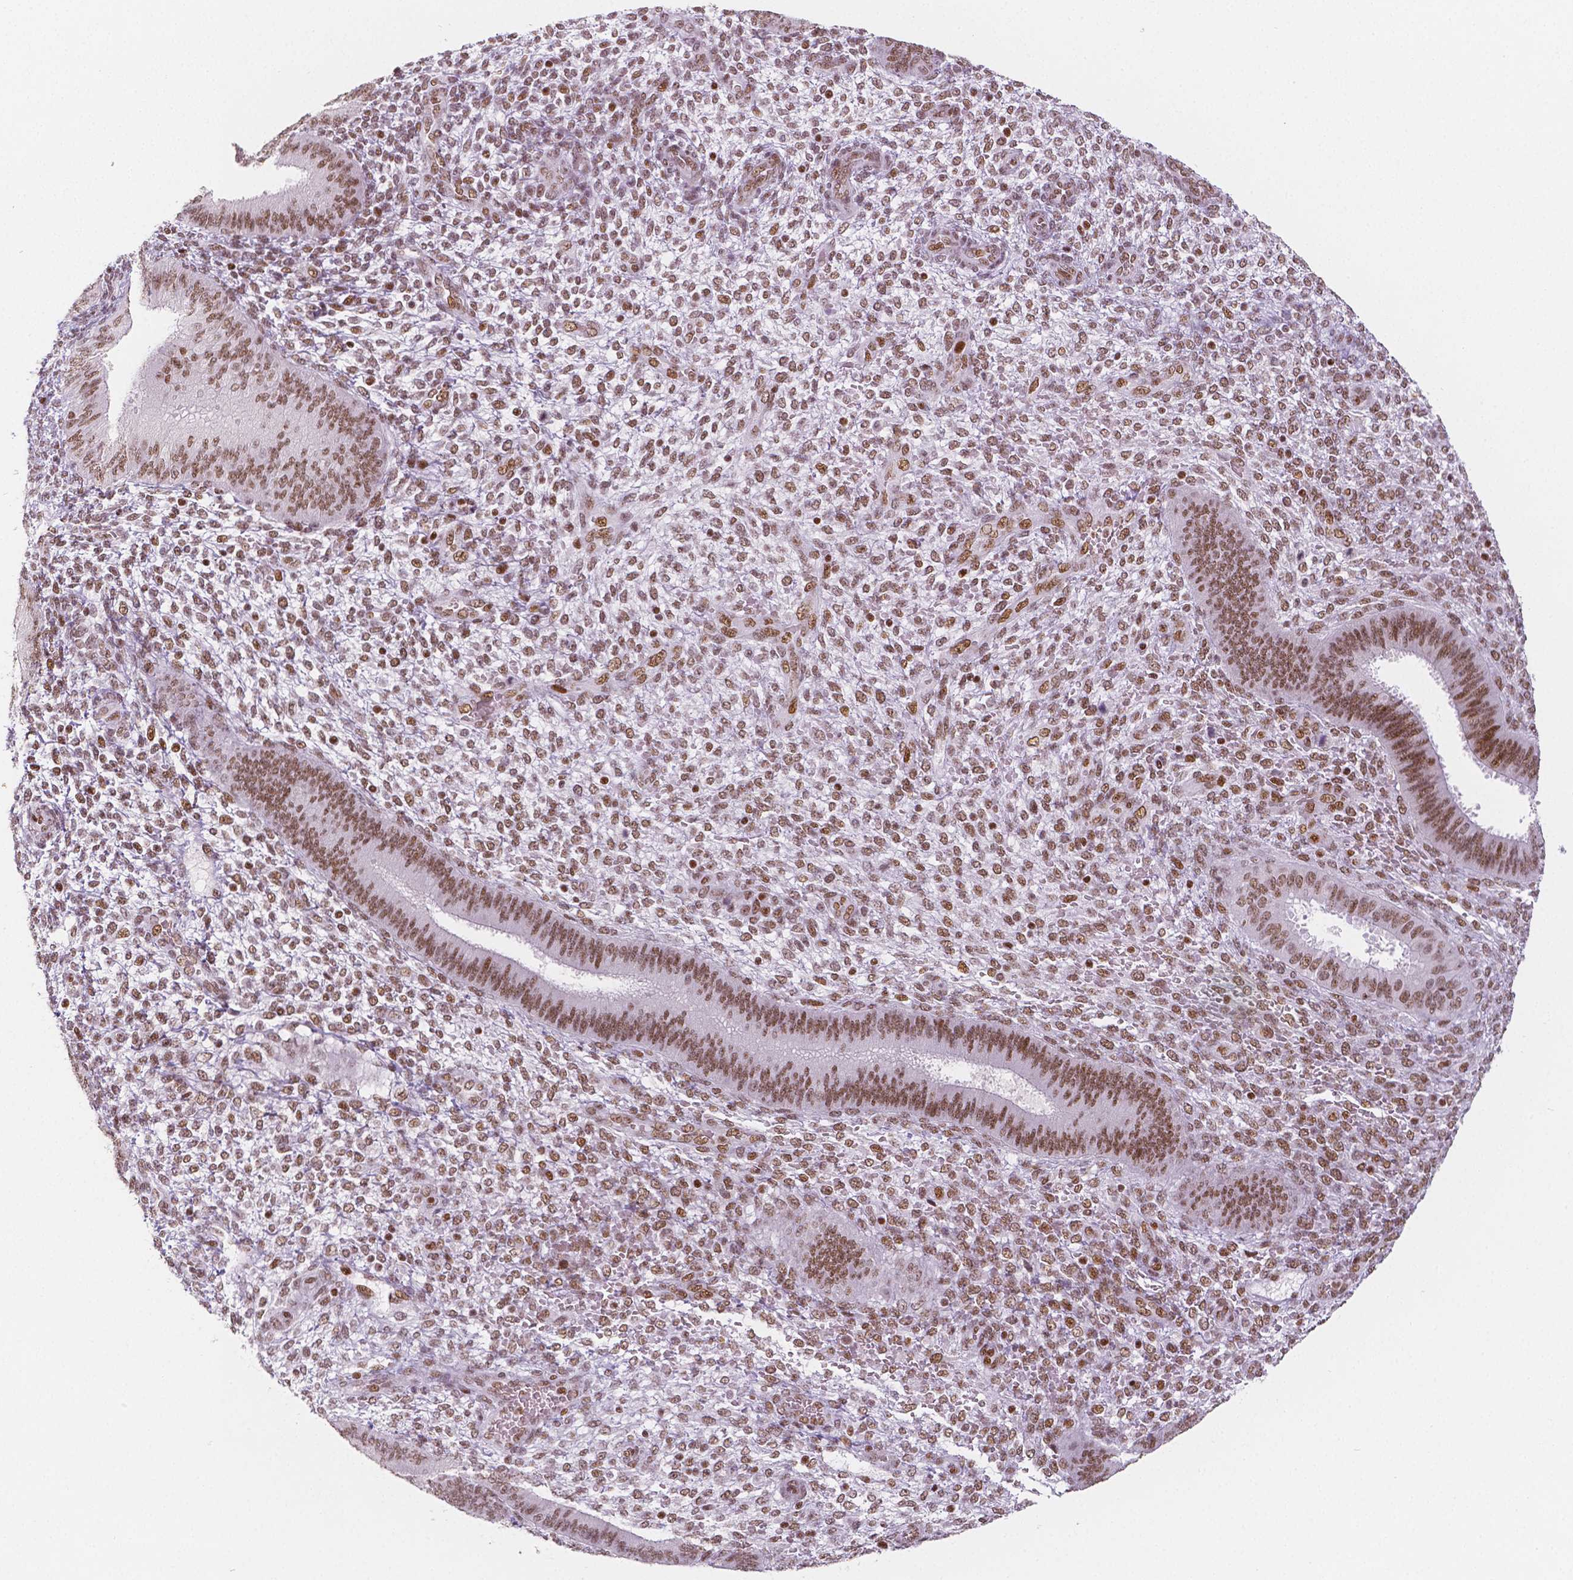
{"staining": {"intensity": "moderate", "quantity": ">75%", "location": "nuclear"}, "tissue": "endometrium", "cell_type": "Cells in endometrial stroma", "image_type": "normal", "snomed": [{"axis": "morphology", "description": "Normal tissue, NOS"}, {"axis": "topography", "description": "Endometrium"}], "caption": "High-magnification brightfield microscopy of unremarkable endometrium stained with DAB (brown) and counterstained with hematoxylin (blue). cells in endometrial stroma exhibit moderate nuclear staining is appreciated in about>75% of cells.", "gene": "HDAC1", "patient": {"sex": "female", "age": 39}}